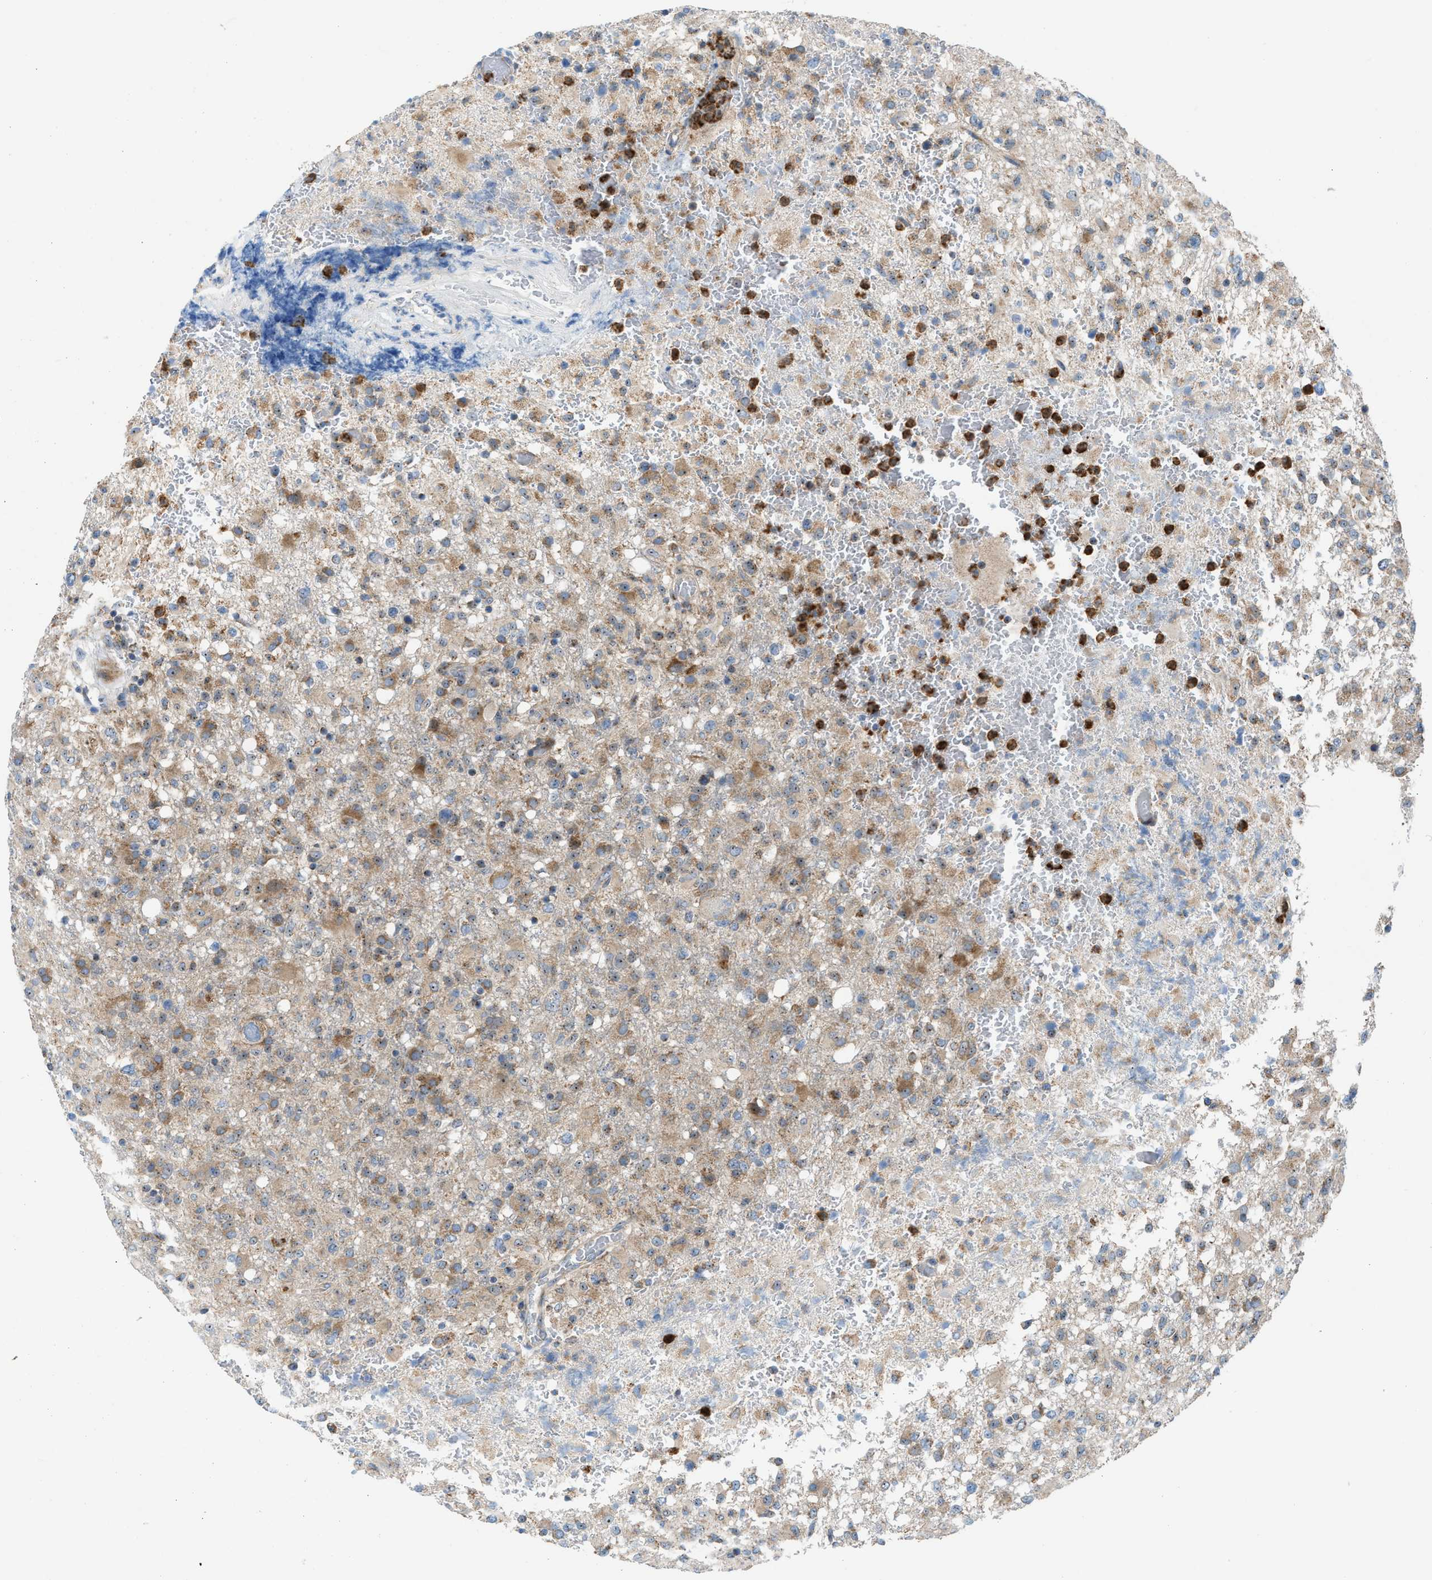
{"staining": {"intensity": "moderate", "quantity": "25%-75%", "location": "cytoplasmic/membranous,nuclear"}, "tissue": "glioma", "cell_type": "Tumor cells", "image_type": "cancer", "snomed": [{"axis": "morphology", "description": "Glioma, malignant, High grade"}, {"axis": "topography", "description": "Brain"}], "caption": "Immunohistochemical staining of human glioma exhibits medium levels of moderate cytoplasmic/membranous and nuclear expression in about 25%-75% of tumor cells. (Stains: DAB in brown, nuclei in blue, Microscopy: brightfield microscopy at high magnification).", "gene": "TPH1", "patient": {"sex": "female", "age": 57}}